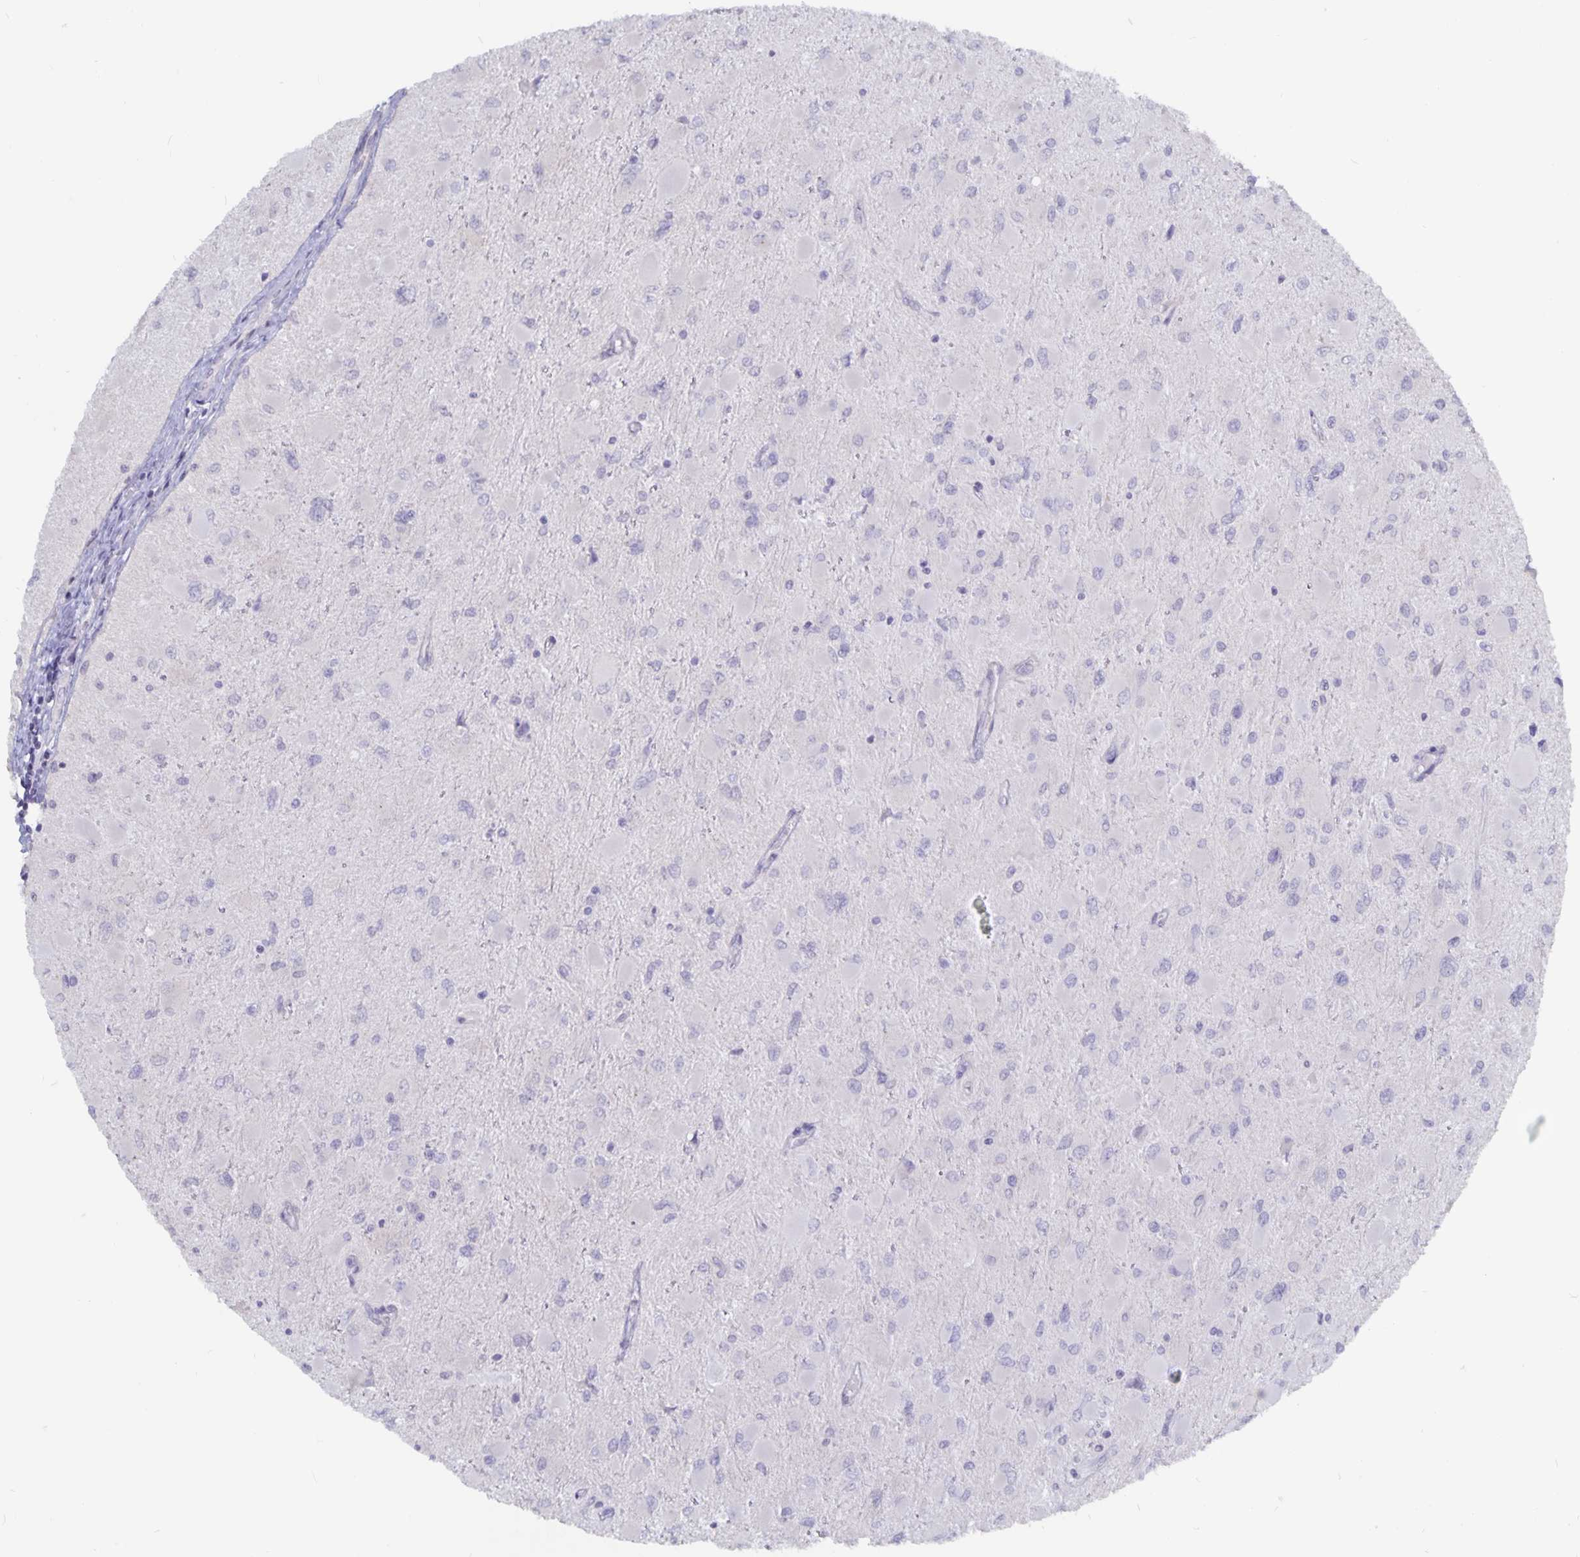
{"staining": {"intensity": "negative", "quantity": "none", "location": "none"}, "tissue": "glioma", "cell_type": "Tumor cells", "image_type": "cancer", "snomed": [{"axis": "morphology", "description": "Glioma, malignant, High grade"}, {"axis": "topography", "description": "Cerebral cortex"}], "caption": "The micrograph displays no staining of tumor cells in malignant glioma (high-grade). The staining is performed using DAB brown chromogen with nuclei counter-stained in using hematoxylin.", "gene": "PLCB3", "patient": {"sex": "female", "age": 36}}